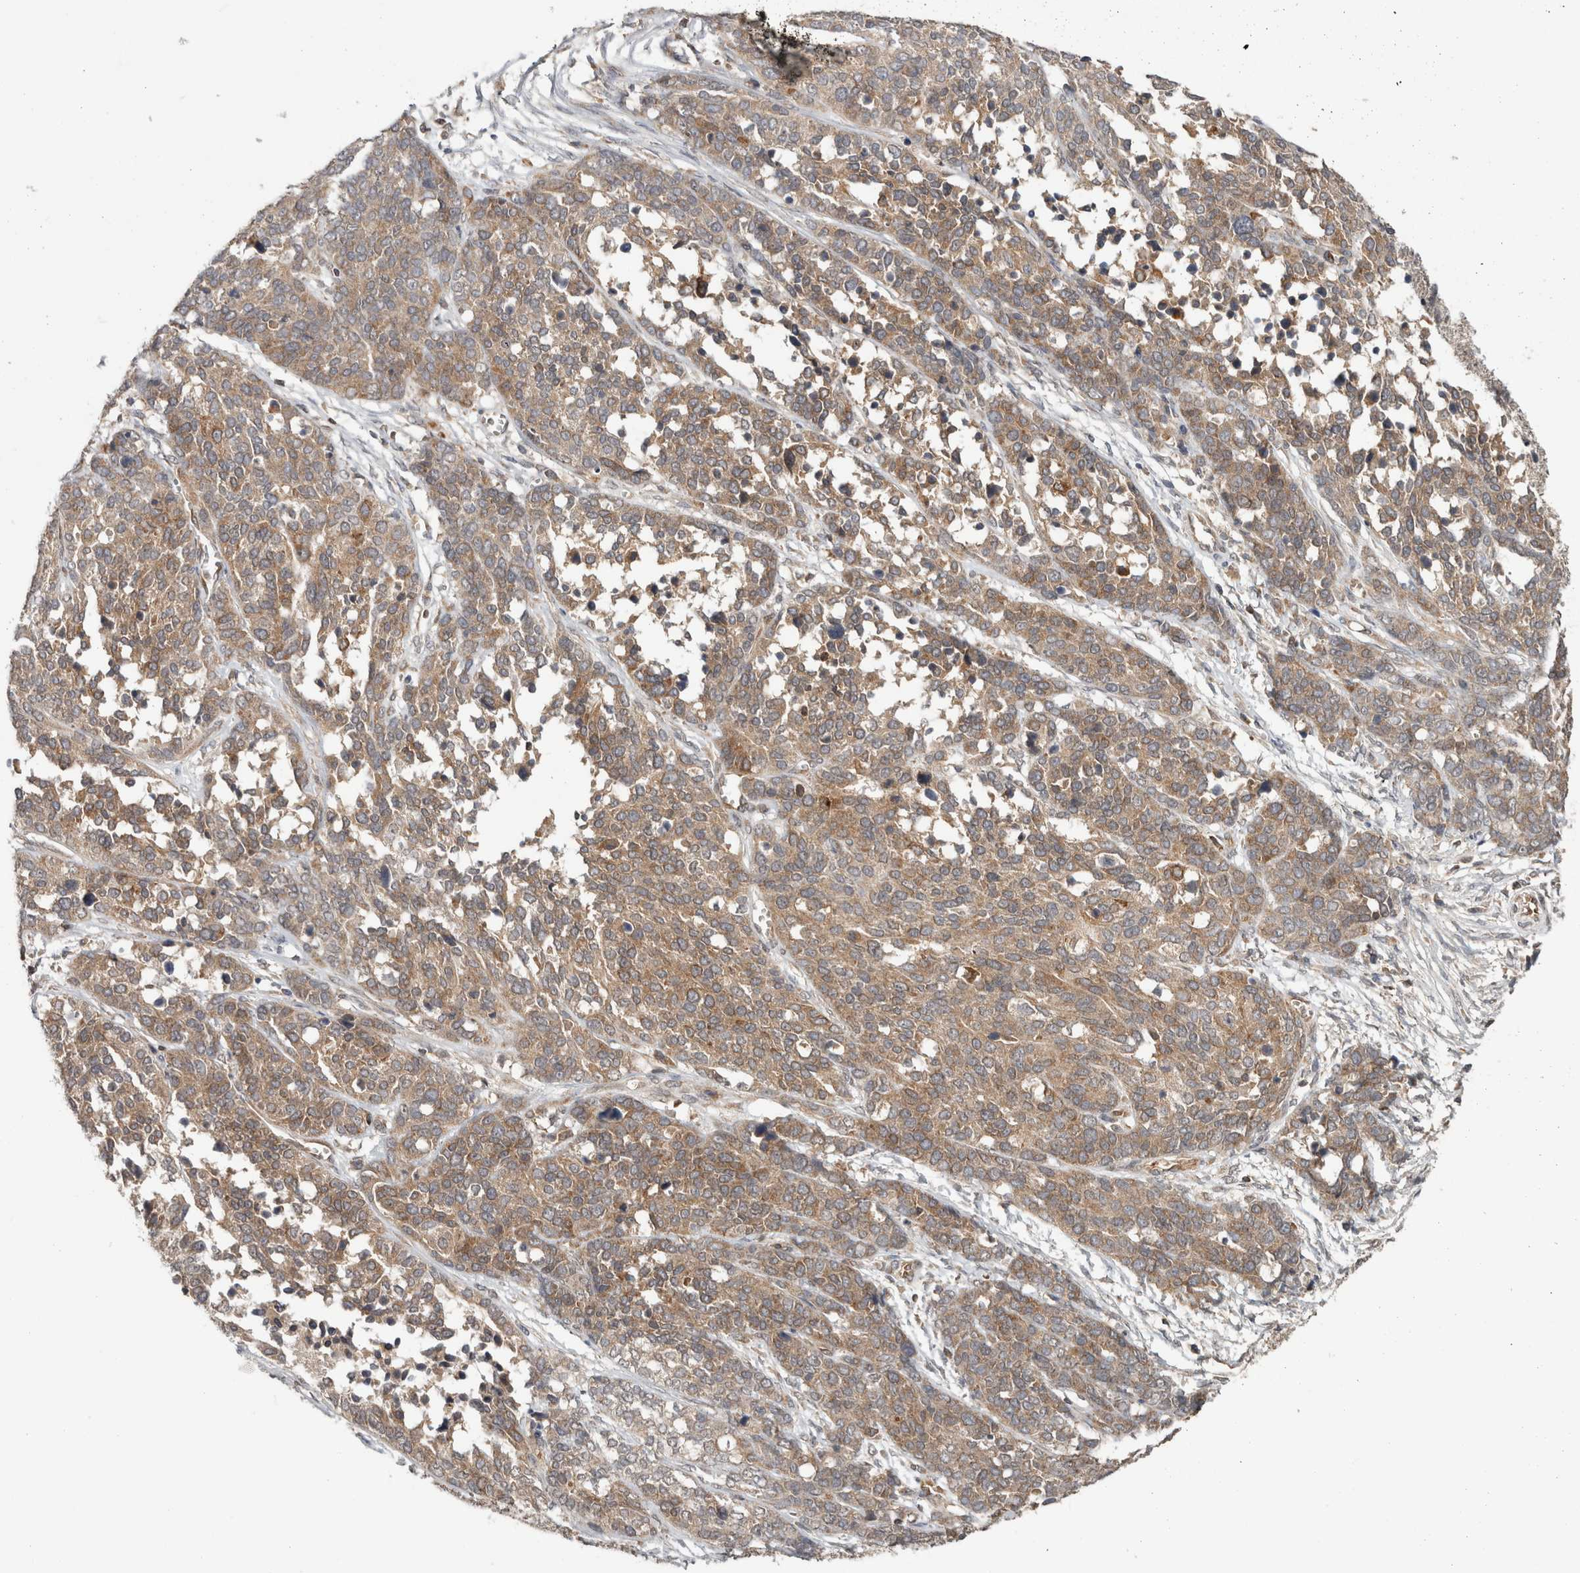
{"staining": {"intensity": "weak", "quantity": ">75%", "location": "cytoplasmic/membranous"}, "tissue": "ovarian cancer", "cell_type": "Tumor cells", "image_type": "cancer", "snomed": [{"axis": "morphology", "description": "Cystadenocarcinoma, serous, NOS"}, {"axis": "topography", "description": "Ovary"}], "caption": "This is a micrograph of IHC staining of ovarian serous cystadenocarcinoma, which shows weak staining in the cytoplasmic/membranous of tumor cells.", "gene": "HMOX2", "patient": {"sex": "female", "age": 44}}